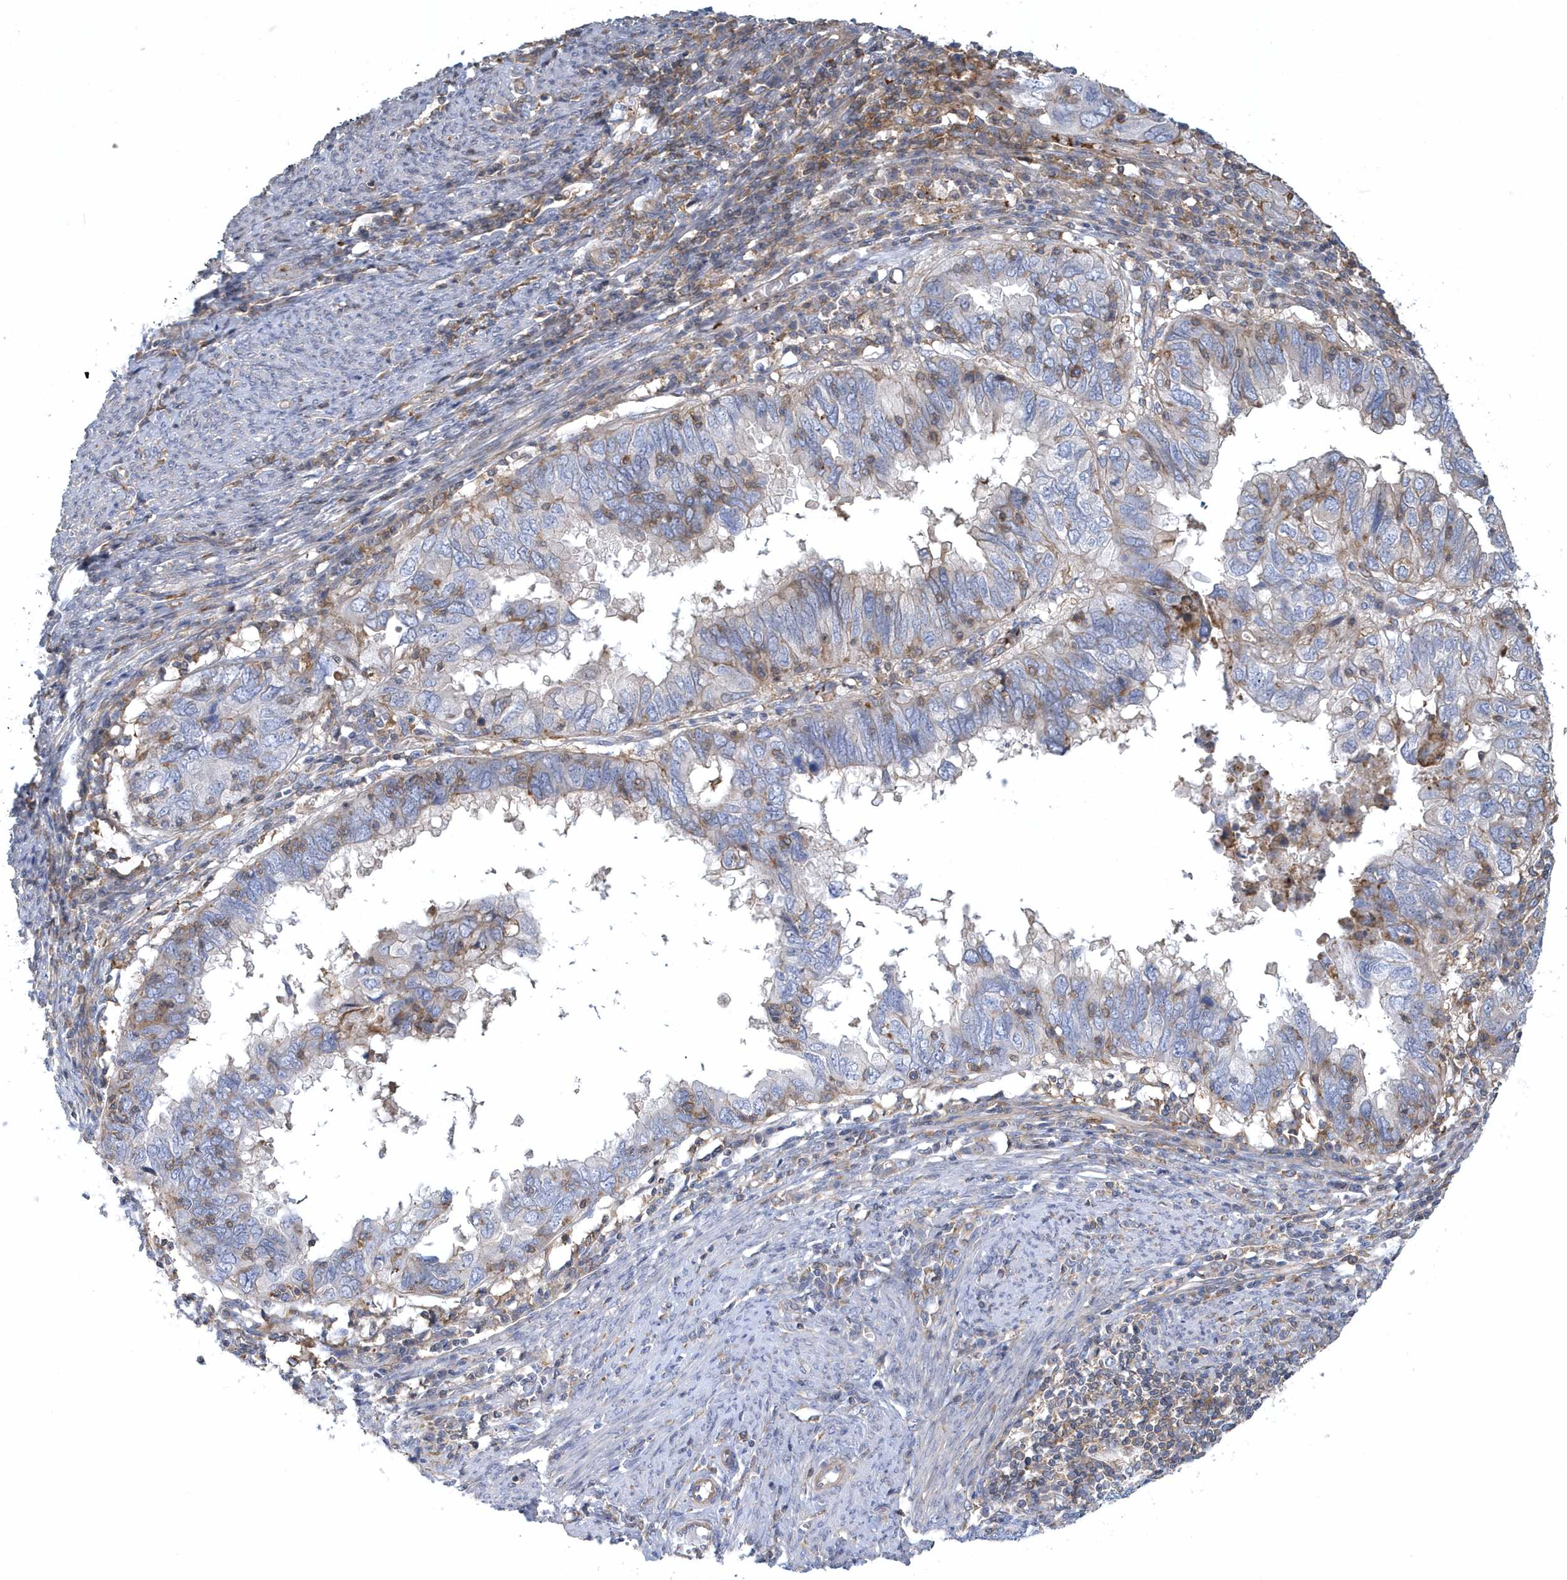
{"staining": {"intensity": "negative", "quantity": "none", "location": "none"}, "tissue": "endometrial cancer", "cell_type": "Tumor cells", "image_type": "cancer", "snomed": [{"axis": "morphology", "description": "Adenocarcinoma, NOS"}, {"axis": "topography", "description": "Uterus"}], "caption": "A micrograph of adenocarcinoma (endometrial) stained for a protein exhibits no brown staining in tumor cells.", "gene": "ARAP2", "patient": {"sex": "female", "age": 77}}